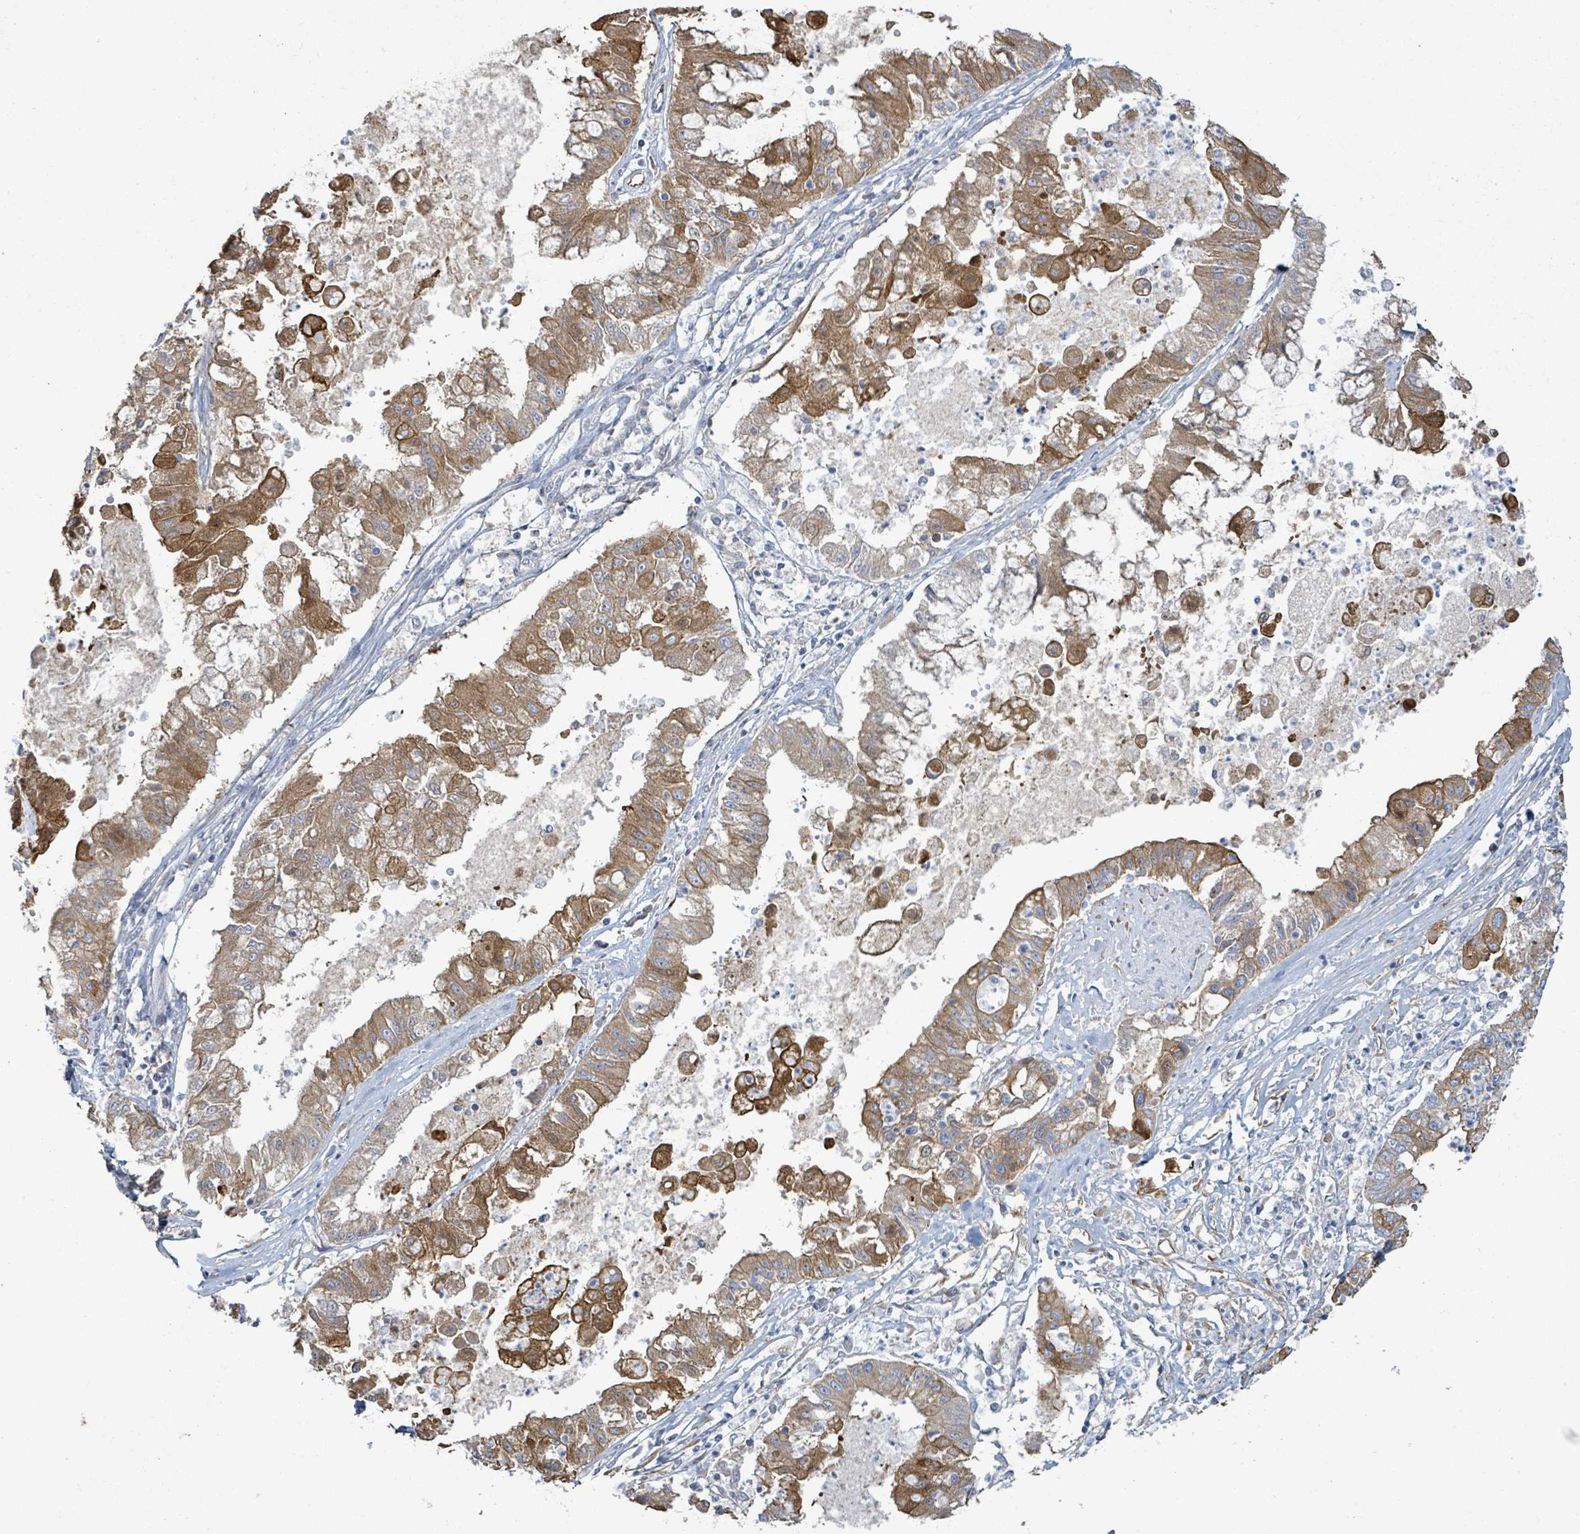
{"staining": {"intensity": "moderate", "quantity": ">75%", "location": "cytoplasmic/membranous"}, "tissue": "ovarian cancer", "cell_type": "Tumor cells", "image_type": "cancer", "snomed": [{"axis": "morphology", "description": "Cystadenocarcinoma, mucinous, NOS"}, {"axis": "topography", "description": "Ovary"}], "caption": "Ovarian mucinous cystadenocarcinoma was stained to show a protein in brown. There is medium levels of moderate cytoplasmic/membranous staining in about >75% of tumor cells.", "gene": "COL13A1", "patient": {"sex": "female", "age": 70}}